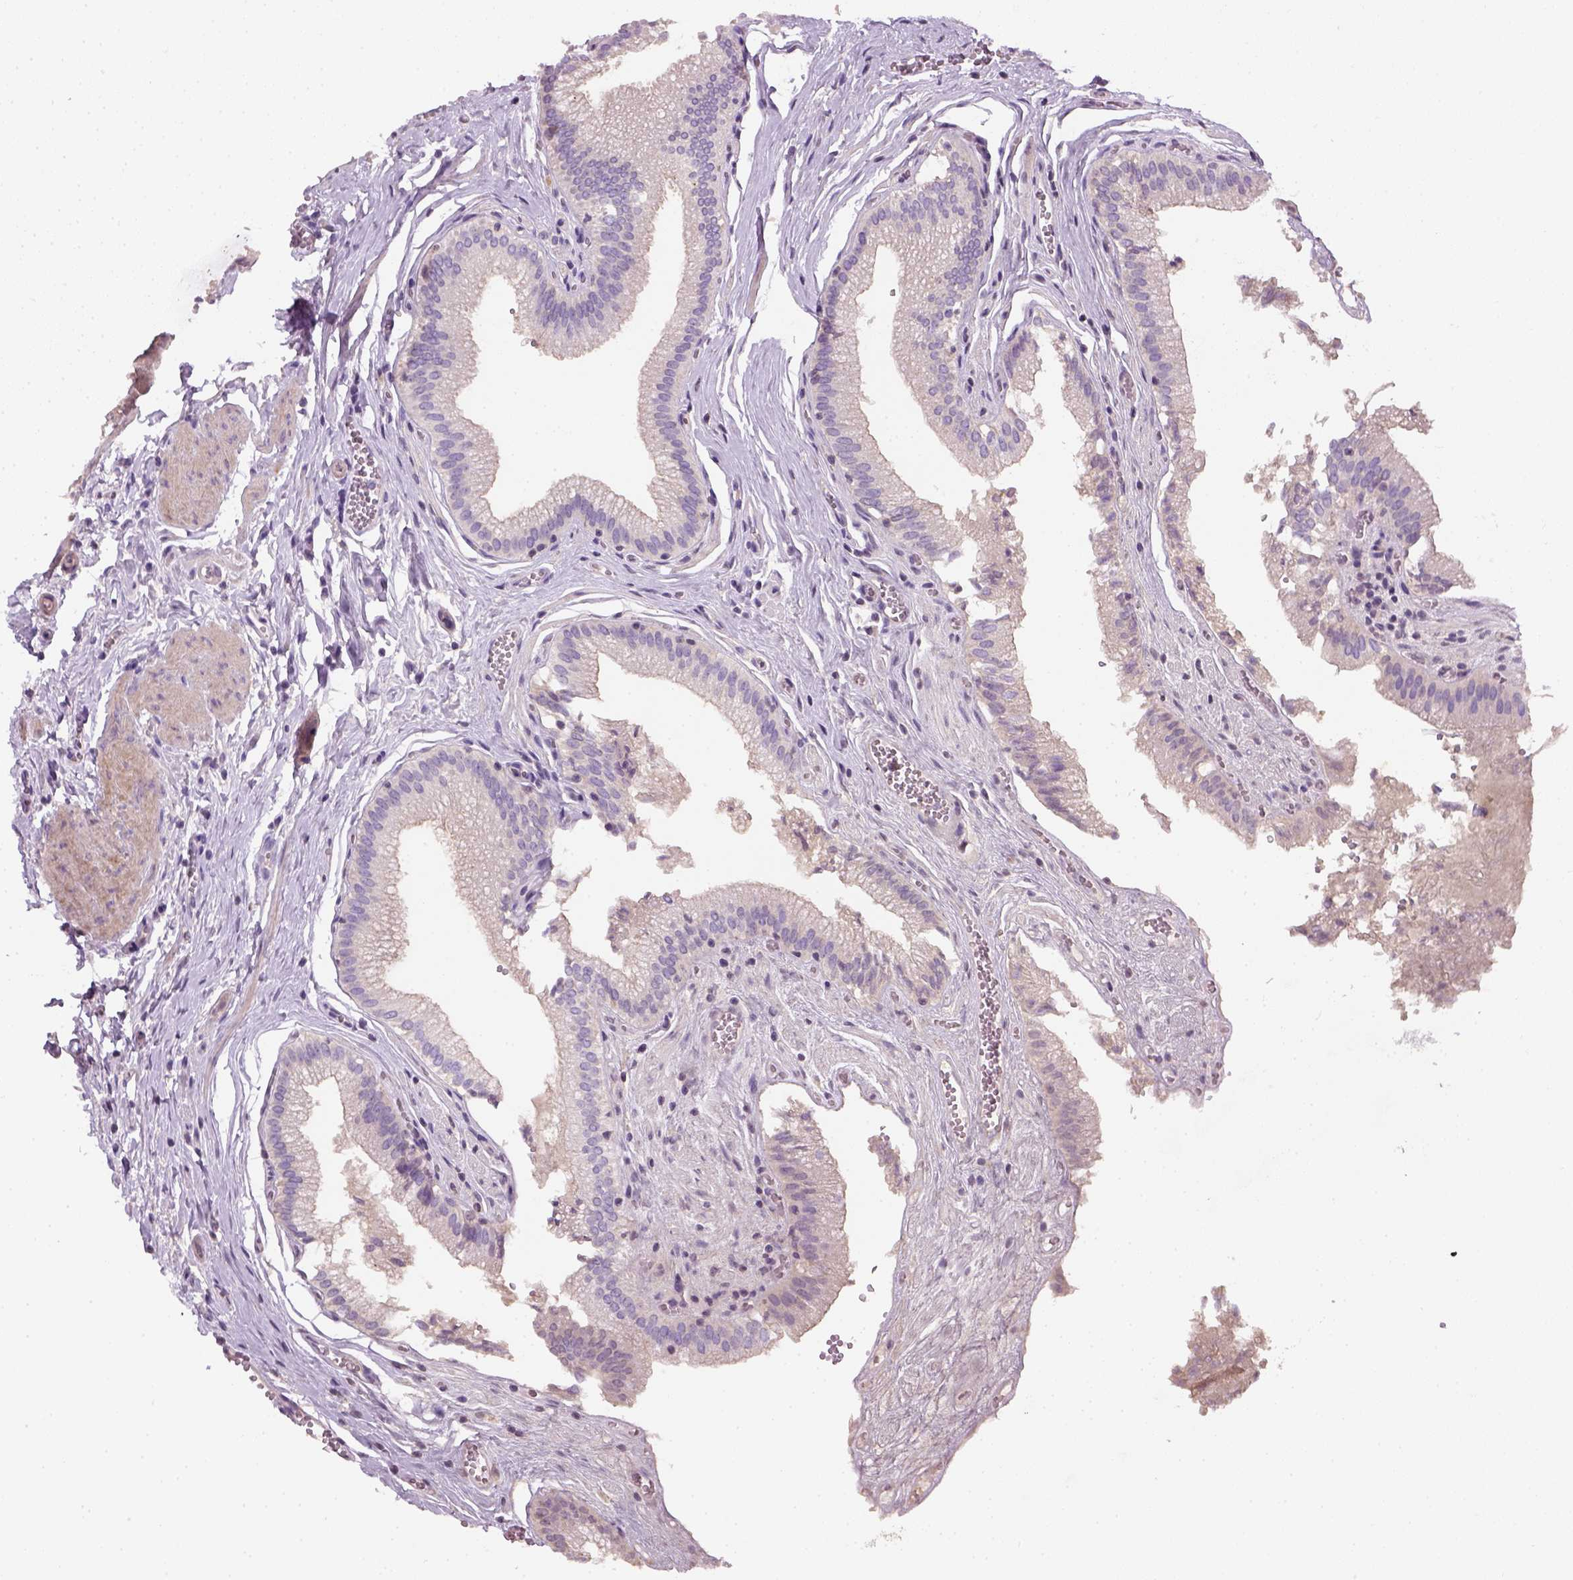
{"staining": {"intensity": "negative", "quantity": "none", "location": "none"}, "tissue": "gallbladder", "cell_type": "Glandular cells", "image_type": "normal", "snomed": [{"axis": "morphology", "description": "Normal tissue, NOS"}, {"axis": "topography", "description": "Gallbladder"}, {"axis": "topography", "description": "Peripheral nerve tissue"}], "caption": "The immunohistochemistry (IHC) micrograph has no significant positivity in glandular cells of gallbladder. (DAB immunohistochemistry (IHC), high magnification).", "gene": "NUDT6", "patient": {"sex": "male", "age": 17}}